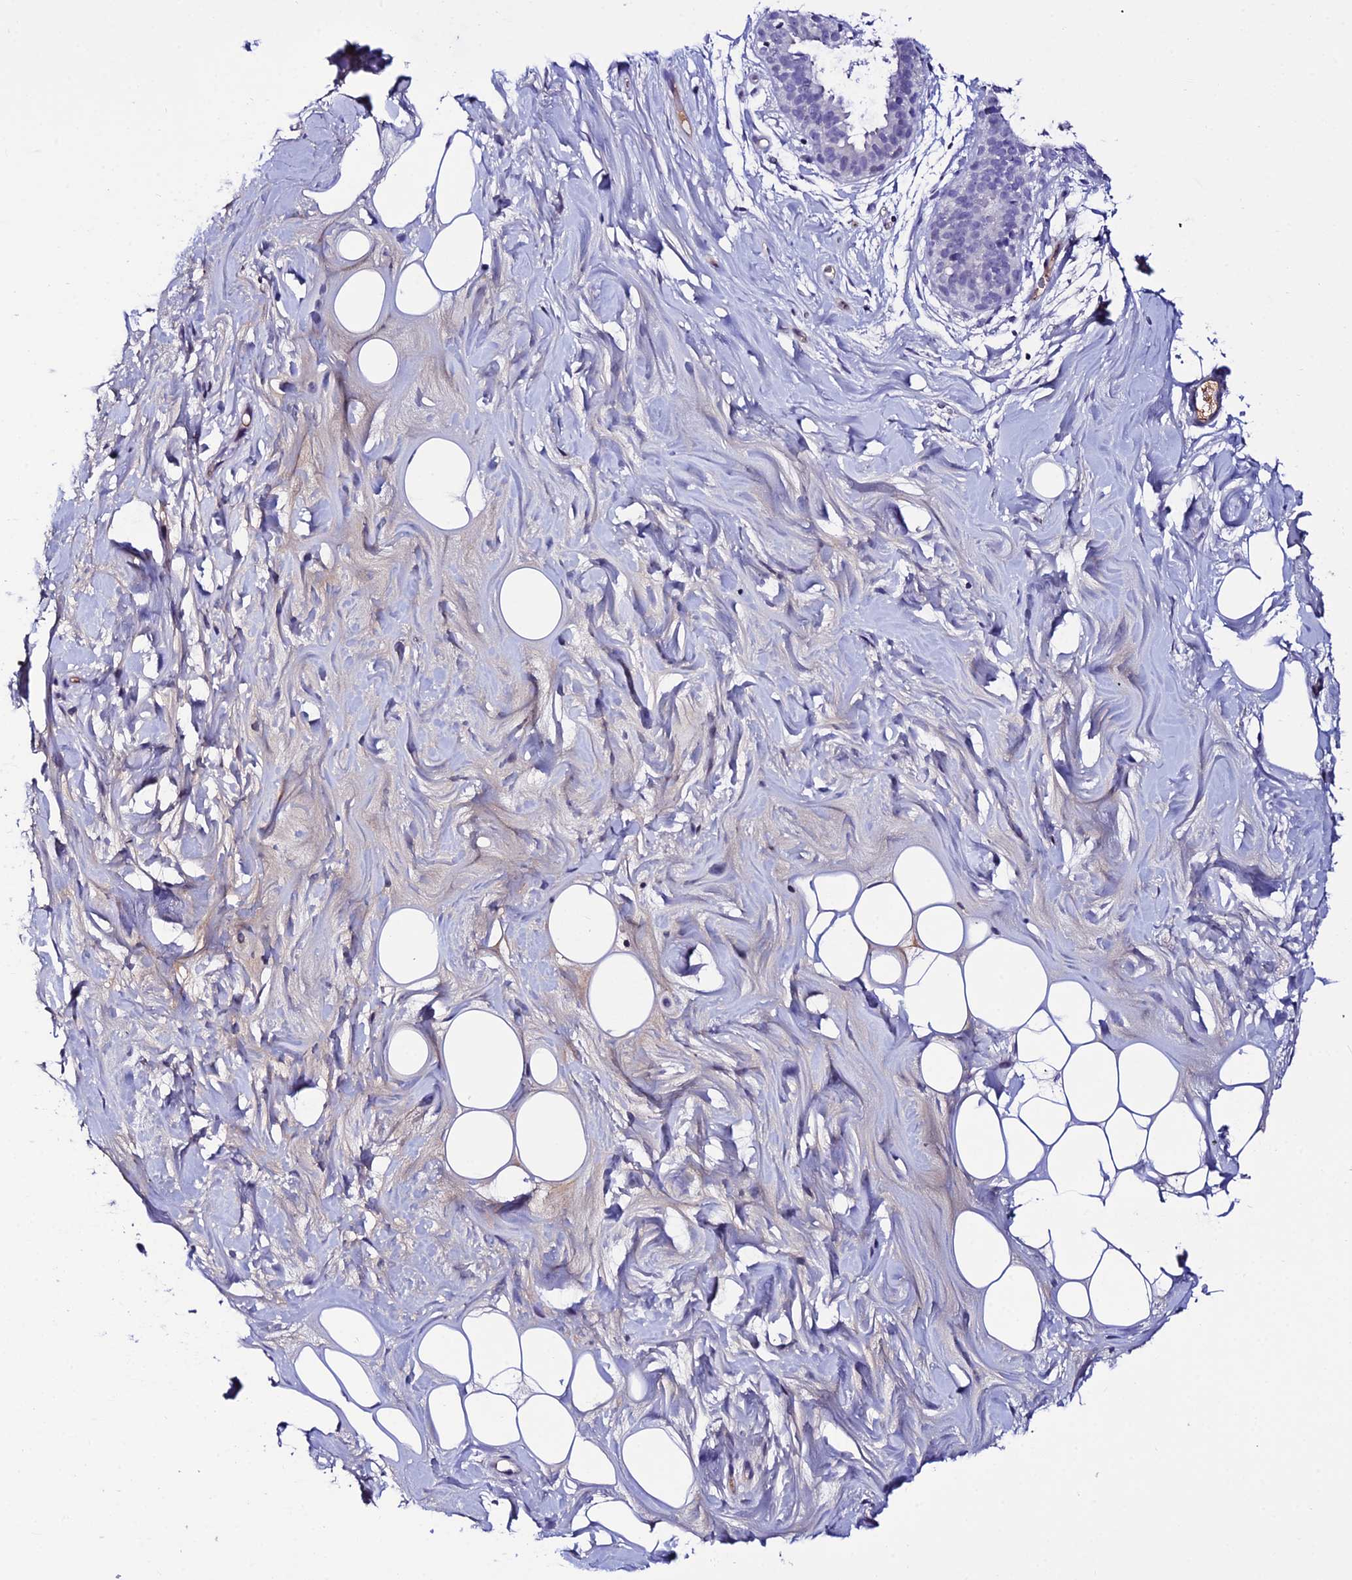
{"staining": {"intensity": "negative", "quantity": "none", "location": "none"}, "tissue": "adipose tissue", "cell_type": "Adipocytes", "image_type": "normal", "snomed": [{"axis": "morphology", "description": "Normal tissue, NOS"}, {"axis": "topography", "description": "Breast"}], "caption": "A micrograph of human adipose tissue is negative for staining in adipocytes. (DAB (3,3'-diaminobenzidine) immunohistochemistry (IHC) visualized using brightfield microscopy, high magnification).", "gene": "DEFB132", "patient": {"sex": "female", "age": 26}}